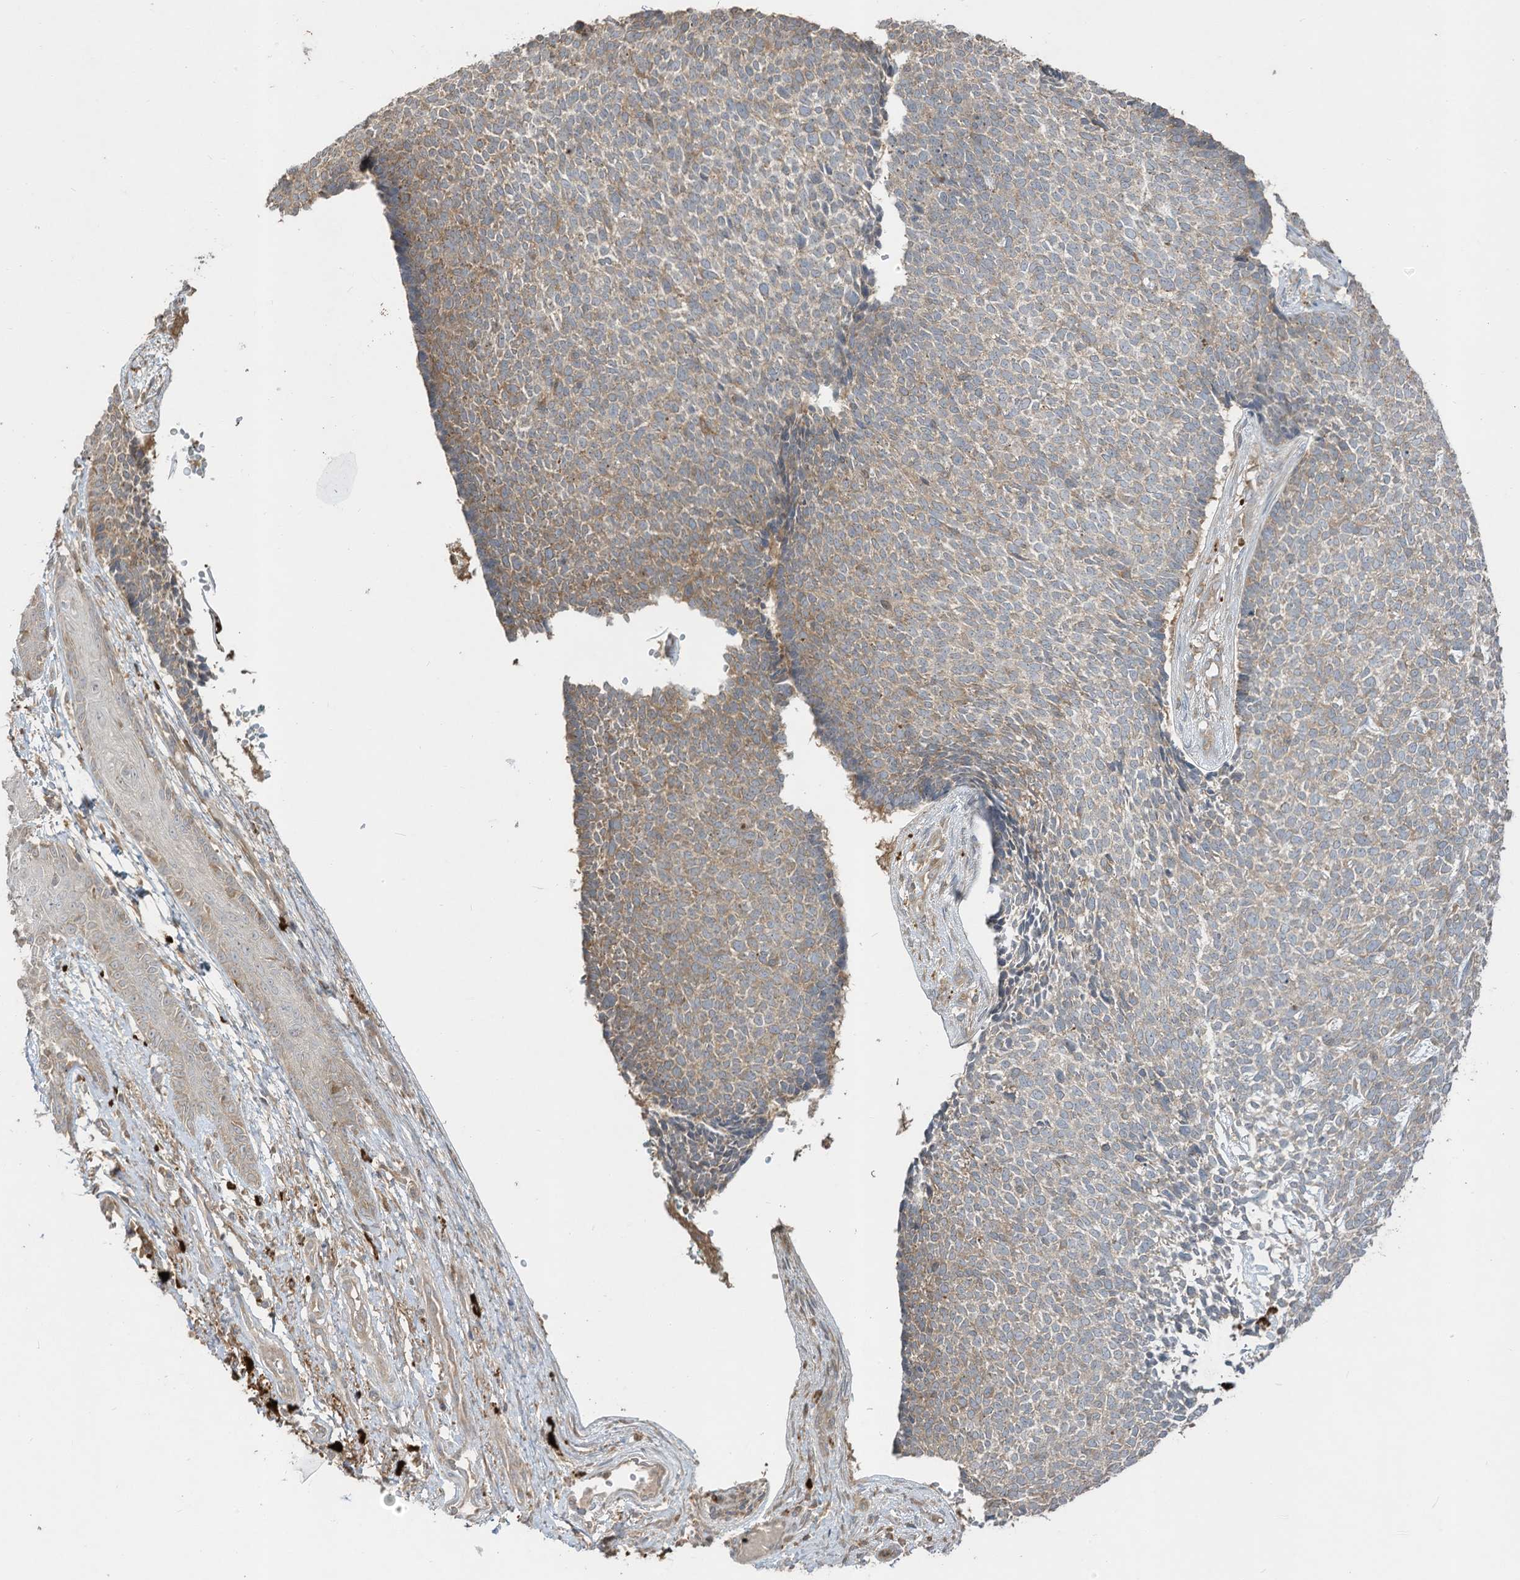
{"staining": {"intensity": "weak", "quantity": "25%-75%", "location": "cytoplasmic/membranous"}, "tissue": "skin cancer", "cell_type": "Tumor cells", "image_type": "cancer", "snomed": [{"axis": "morphology", "description": "Basal cell carcinoma"}, {"axis": "topography", "description": "Skin"}], "caption": "Immunohistochemical staining of human skin cancer (basal cell carcinoma) displays low levels of weak cytoplasmic/membranous protein staining in about 25%-75% of tumor cells.", "gene": "LDAH", "patient": {"sex": "female", "age": 84}}